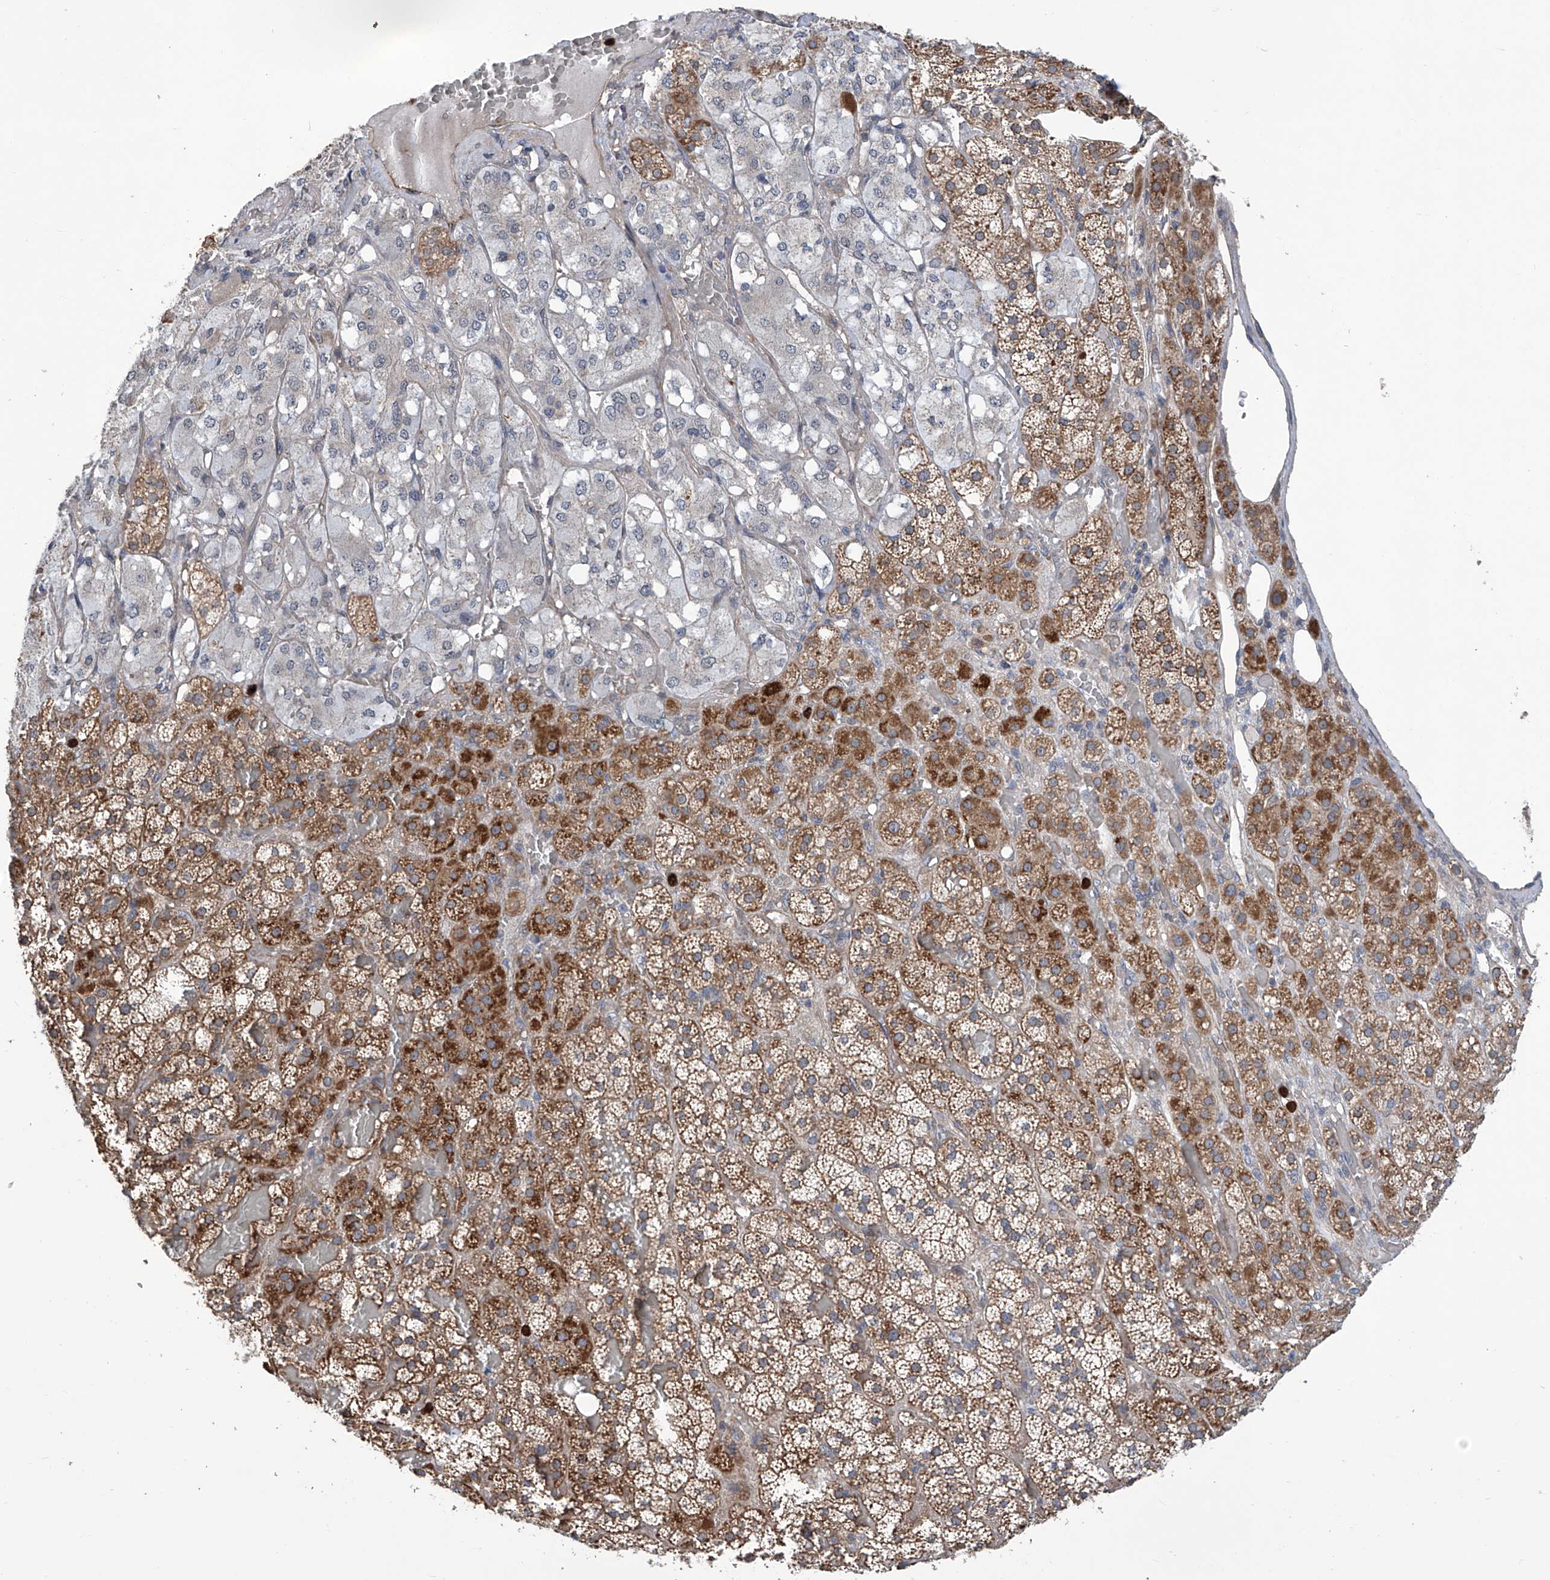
{"staining": {"intensity": "moderate", "quantity": ">75%", "location": "cytoplasmic/membranous"}, "tissue": "adrenal gland", "cell_type": "Glandular cells", "image_type": "normal", "snomed": [{"axis": "morphology", "description": "Normal tissue, NOS"}, {"axis": "topography", "description": "Adrenal gland"}], "caption": "Immunohistochemical staining of unremarkable human adrenal gland displays >75% levels of moderate cytoplasmic/membranous protein positivity in about >75% of glandular cells.", "gene": "EIF2D", "patient": {"sex": "female", "age": 59}}